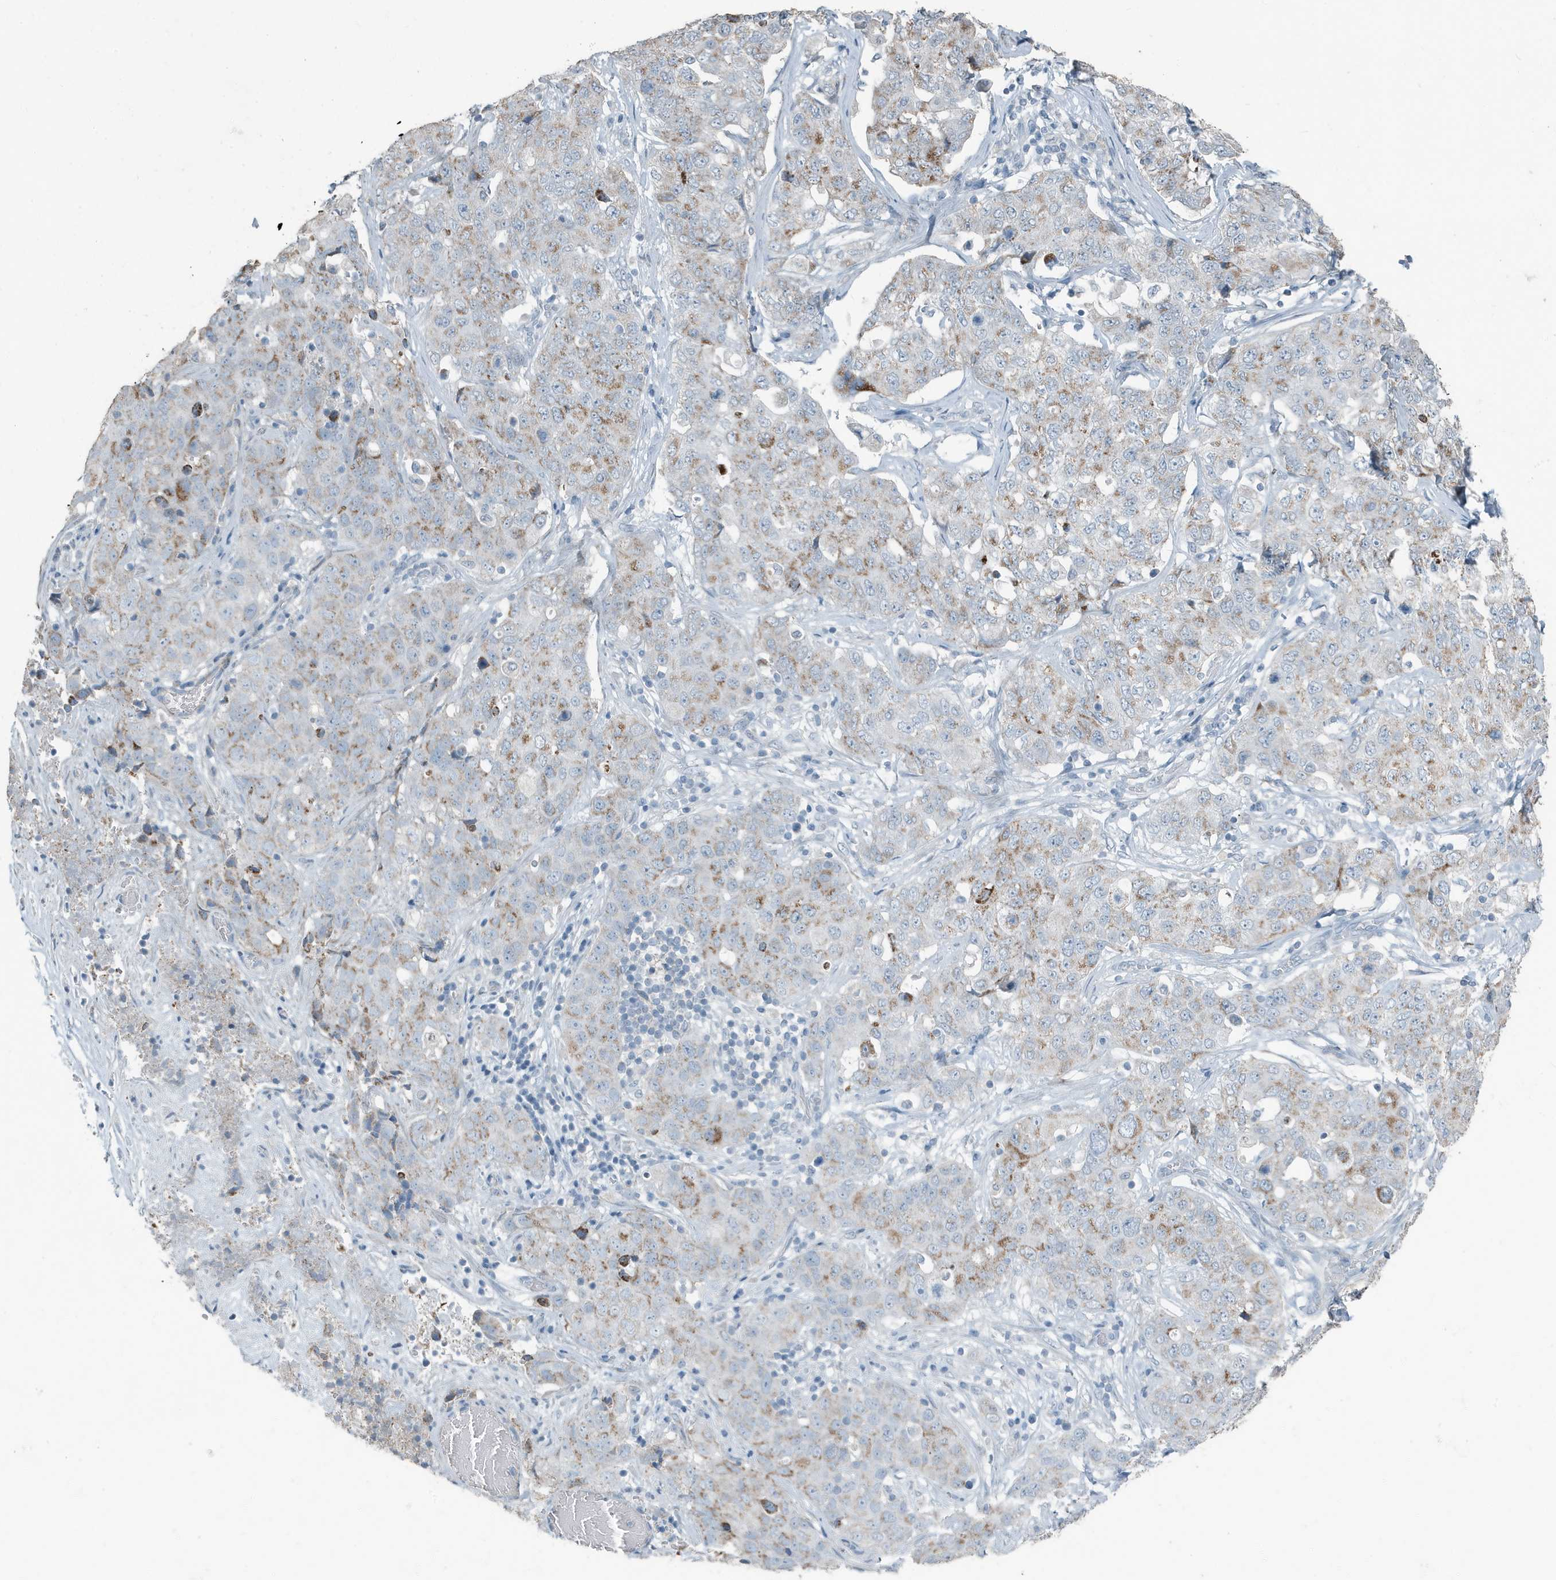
{"staining": {"intensity": "moderate", "quantity": "<25%", "location": "cytoplasmic/membranous"}, "tissue": "stomach cancer", "cell_type": "Tumor cells", "image_type": "cancer", "snomed": [{"axis": "morphology", "description": "Normal tissue, NOS"}, {"axis": "morphology", "description": "Adenocarcinoma, NOS"}, {"axis": "topography", "description": "Lymph node"}, {"axis": "topography", "description": "Stomach"}], "caption": "IHC of human adenocarcinoma (stomach) demonstrates low levels of moderate cytoplasmic/membranous positivity in approximately <25% of tumor cells. The staining was performed using DAB, with brown indicating positive protein expression. Nuclei are stained blue with hematoxylin.", "gene": "FAM162A", "patient": {"sex": "male", "age": 48}}